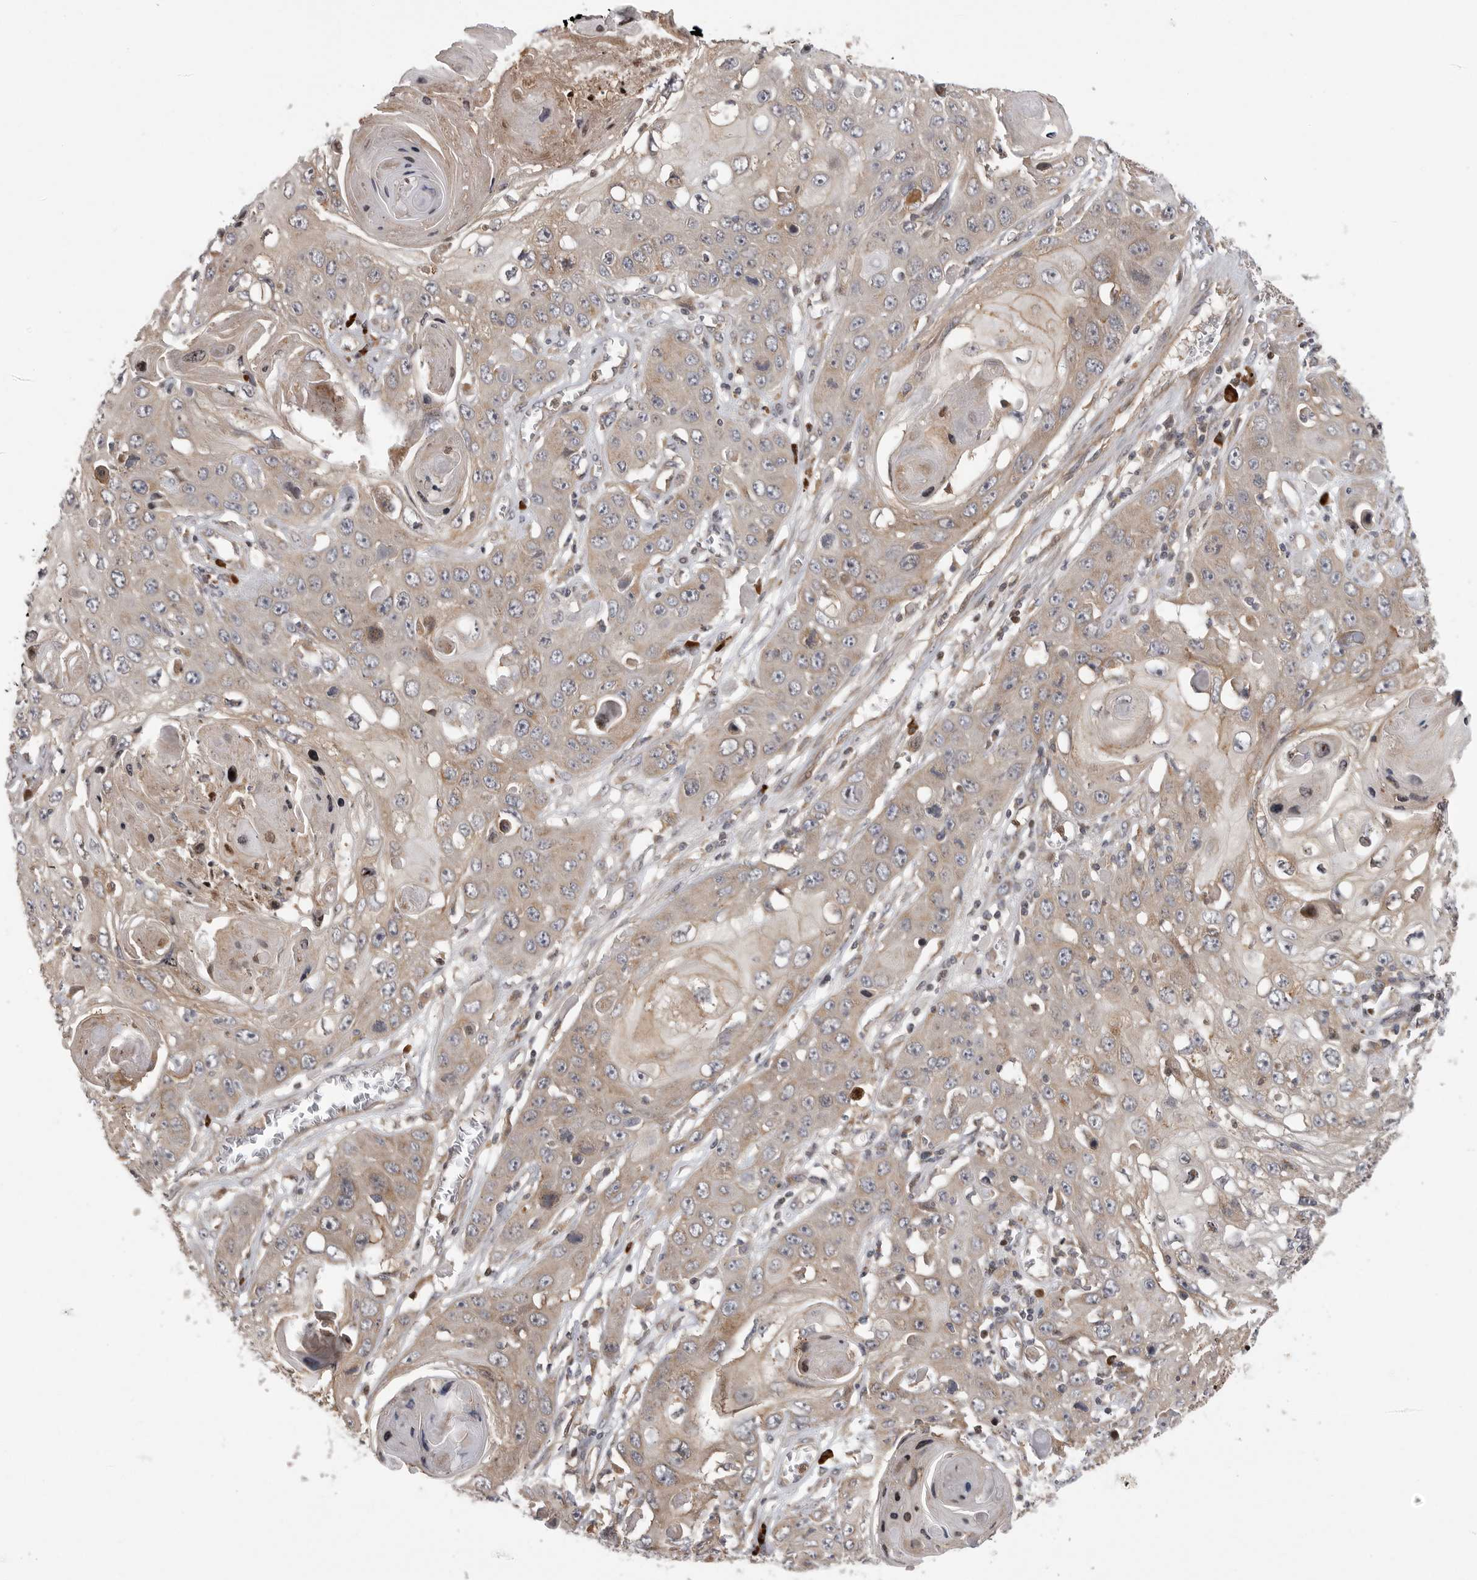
{"staining": {"intensity": "weak", "quantity": "25%-75%", "location": "cytoplasmic/membranous"}, "tissue": "skin cancer", "cell_type": "Tumor cells", "image_type": "cancer", "snomed": [{"axis": "morphology", "description": "Squamous cell carcinoma, NOS"}, {"axis": "topography", "description": "Skin"}], "caption": "Protein analysis of squamous cell carcinoma (skin) tissue displays weak cytoplasmic/membranous positivity in approximately 25%-75% of tumor cells.", "gene": "OXR1", "patient": {"sex": "male", "age": 55}}